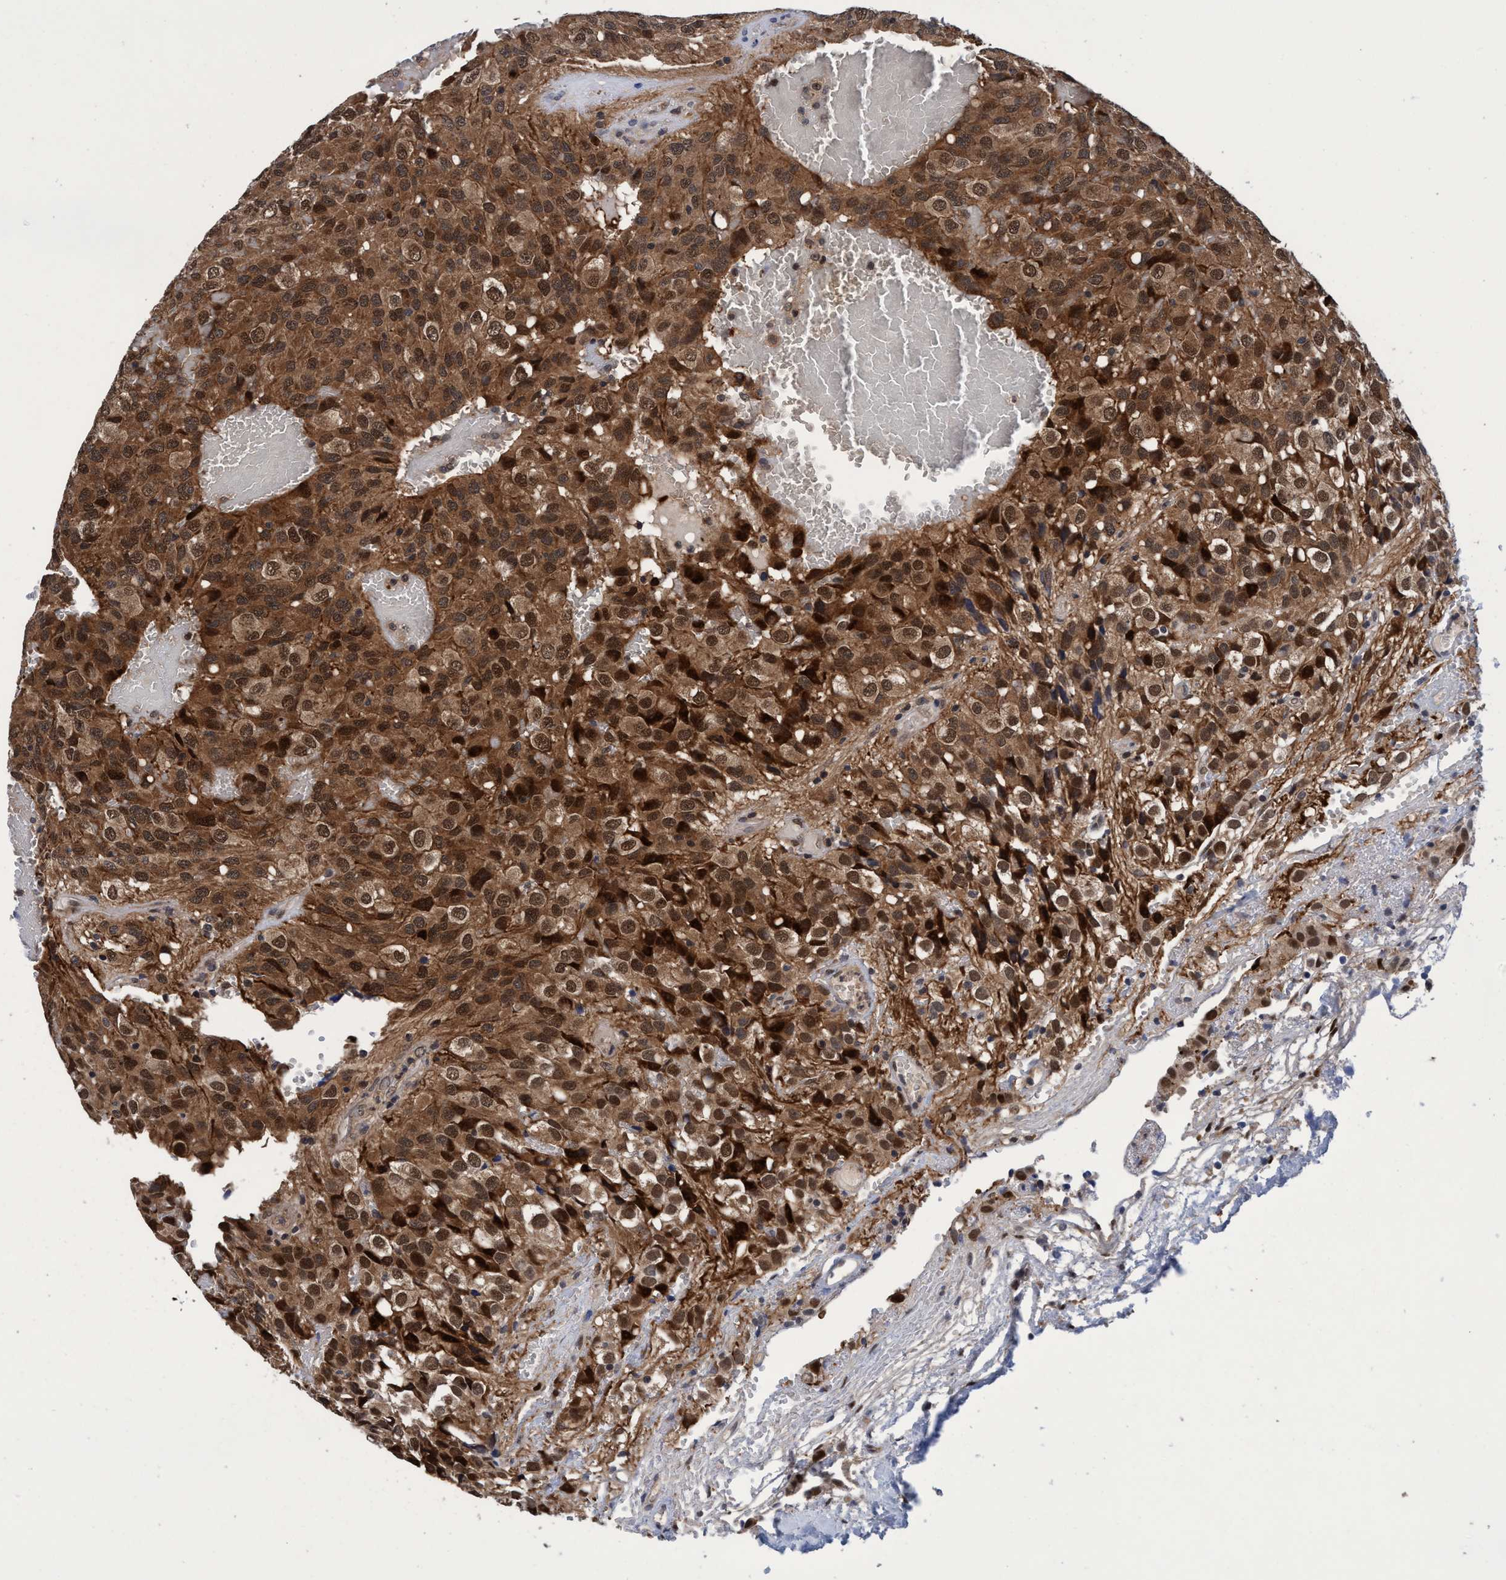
{"staining": {"intensity": "moderate", "quantity": ">75%", "location": "cytoplasmic/membranous,nuclear"}, "tissue": "glioma", "cell_type": "Tumor cells", "image_type": "cancer", "snomed": [{"axis": "morphology", "description": "Glioma, malignant, High grade"}, {"axis": "topography", "description": "Brain"}], "caption": "Immunohistochemical staining of glioma shows moderate cytoplasmic/membranous and nuclear protein positivity in approximately >75% of tumor cells.", "gene": "PSMD12", "patient": {"sex": "male", "age": 32}}